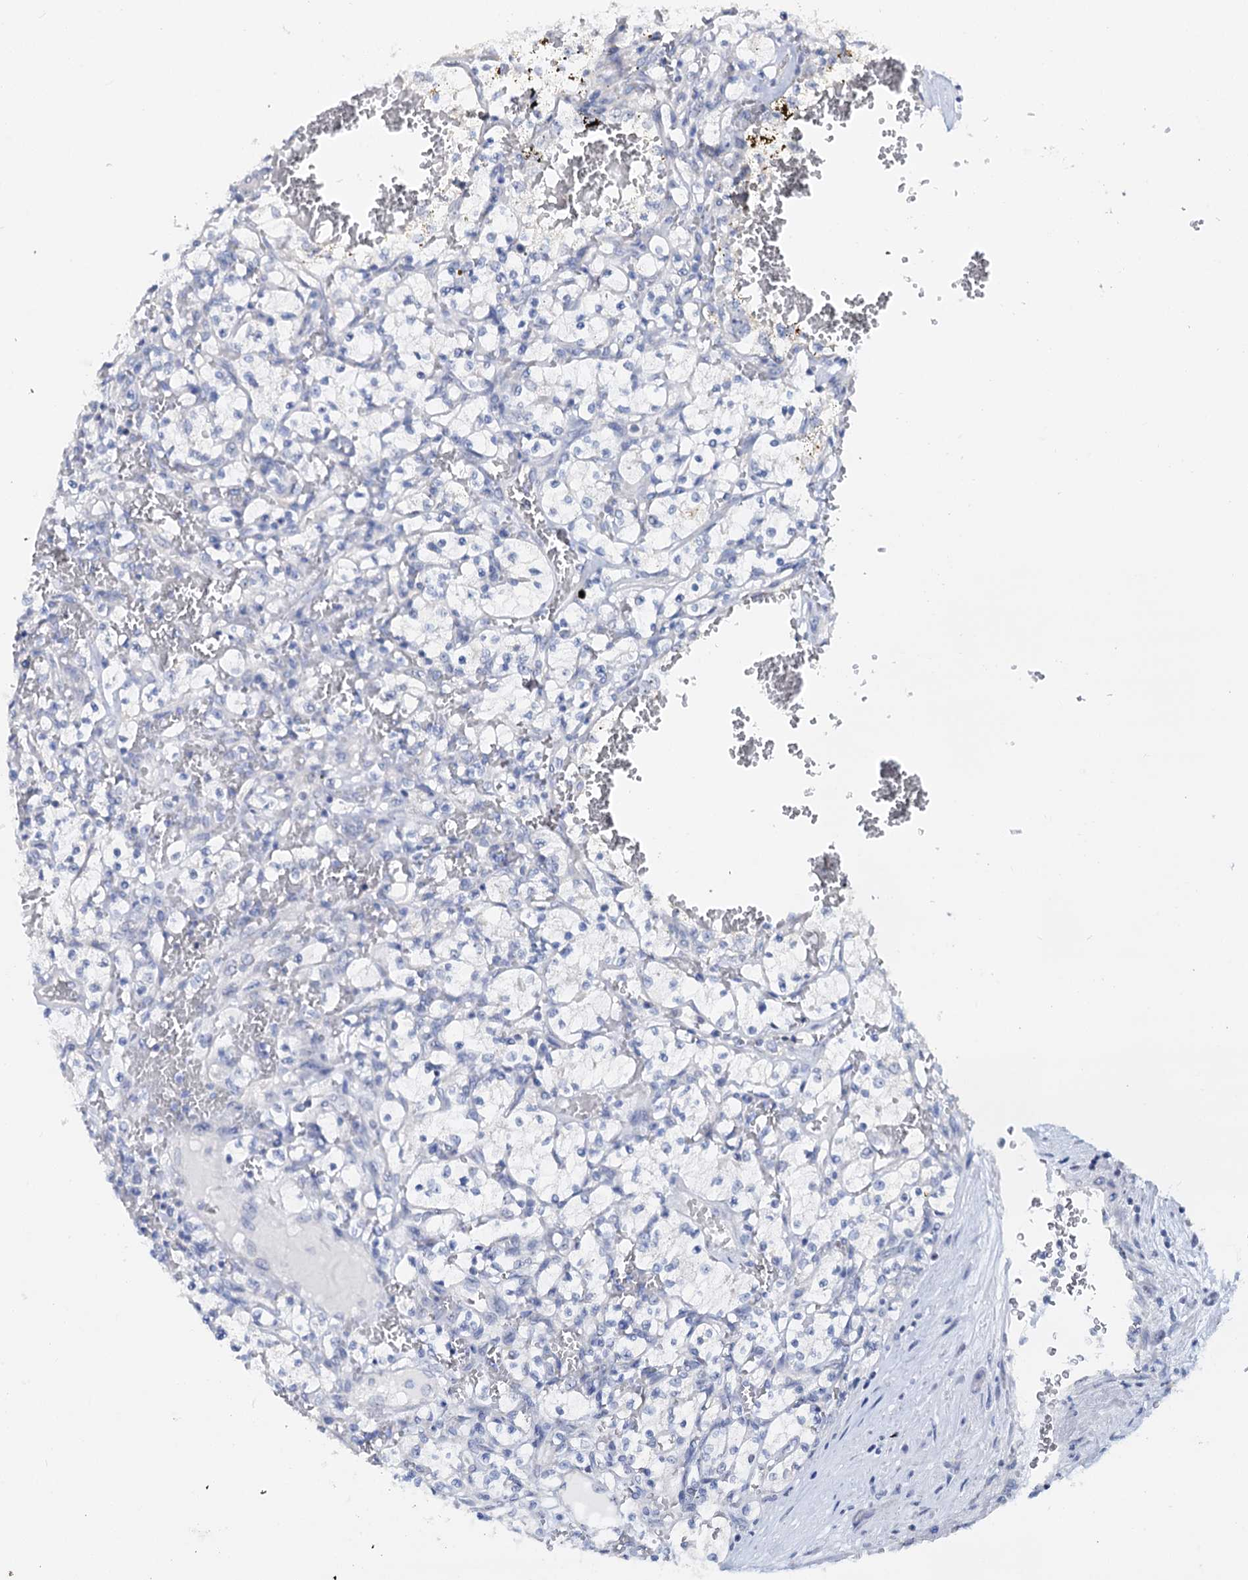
{"staining": {"intensity": "negative", "quantity": "none", "location": "none"}, "tissue": "renal cancer", "cell_type": "Tumor cells", "image_type": "cancer", "snomed": [{"axis": "morphology", "description": "Adenocarcinoma, NOS"}, {"axis": "topography", "description": "Kidney"}], "caption": "Renal adenocarcinoma was stained to show a protein in brown. There is no significant expression in tumor cells.", "gene": "C2CD3", "patient": {"sex": "female", "age": 69}}